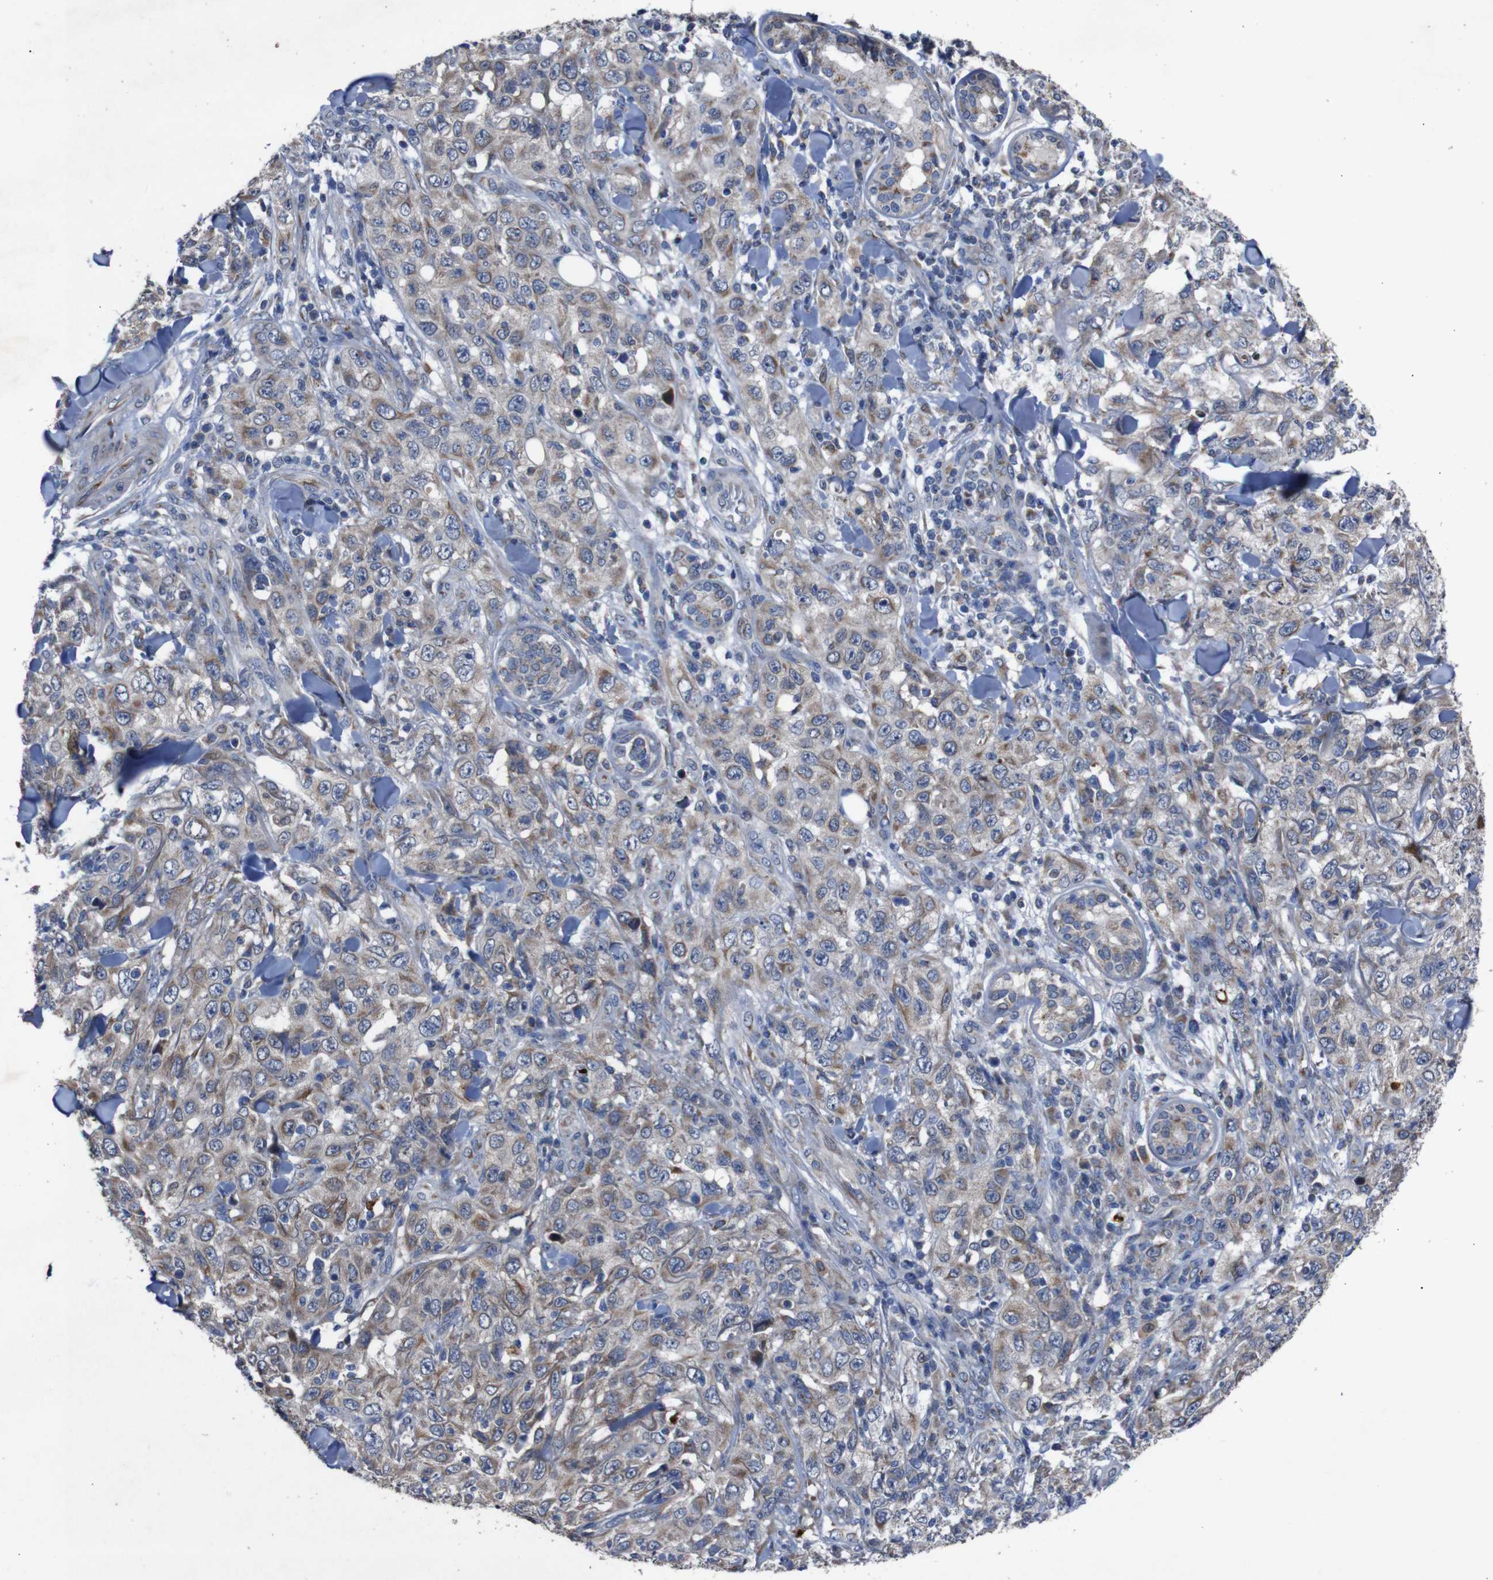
{"staining": {"intensity": "moderate", "quantity": "25%-75%", "location": "cytoplasmic/membranous"}, "tissue": "skin cancer", "cell_type": "Tumor cells", "image_type": "cancer", "snomed": [{"axis": "morphology", "description": "Squamous cell carcinoma, NOS"}, {"axis": "topography", "description": "Skin"}], "caption": "Human skin cancer (squamous cell carcinoma) stained with a brown dye shows moderate cytoplasmic/membranous positive expression in approximately 25%-75% of tumor cells.", "gene": "CHST10", "patient": {"sex": "female", "age": 88}}